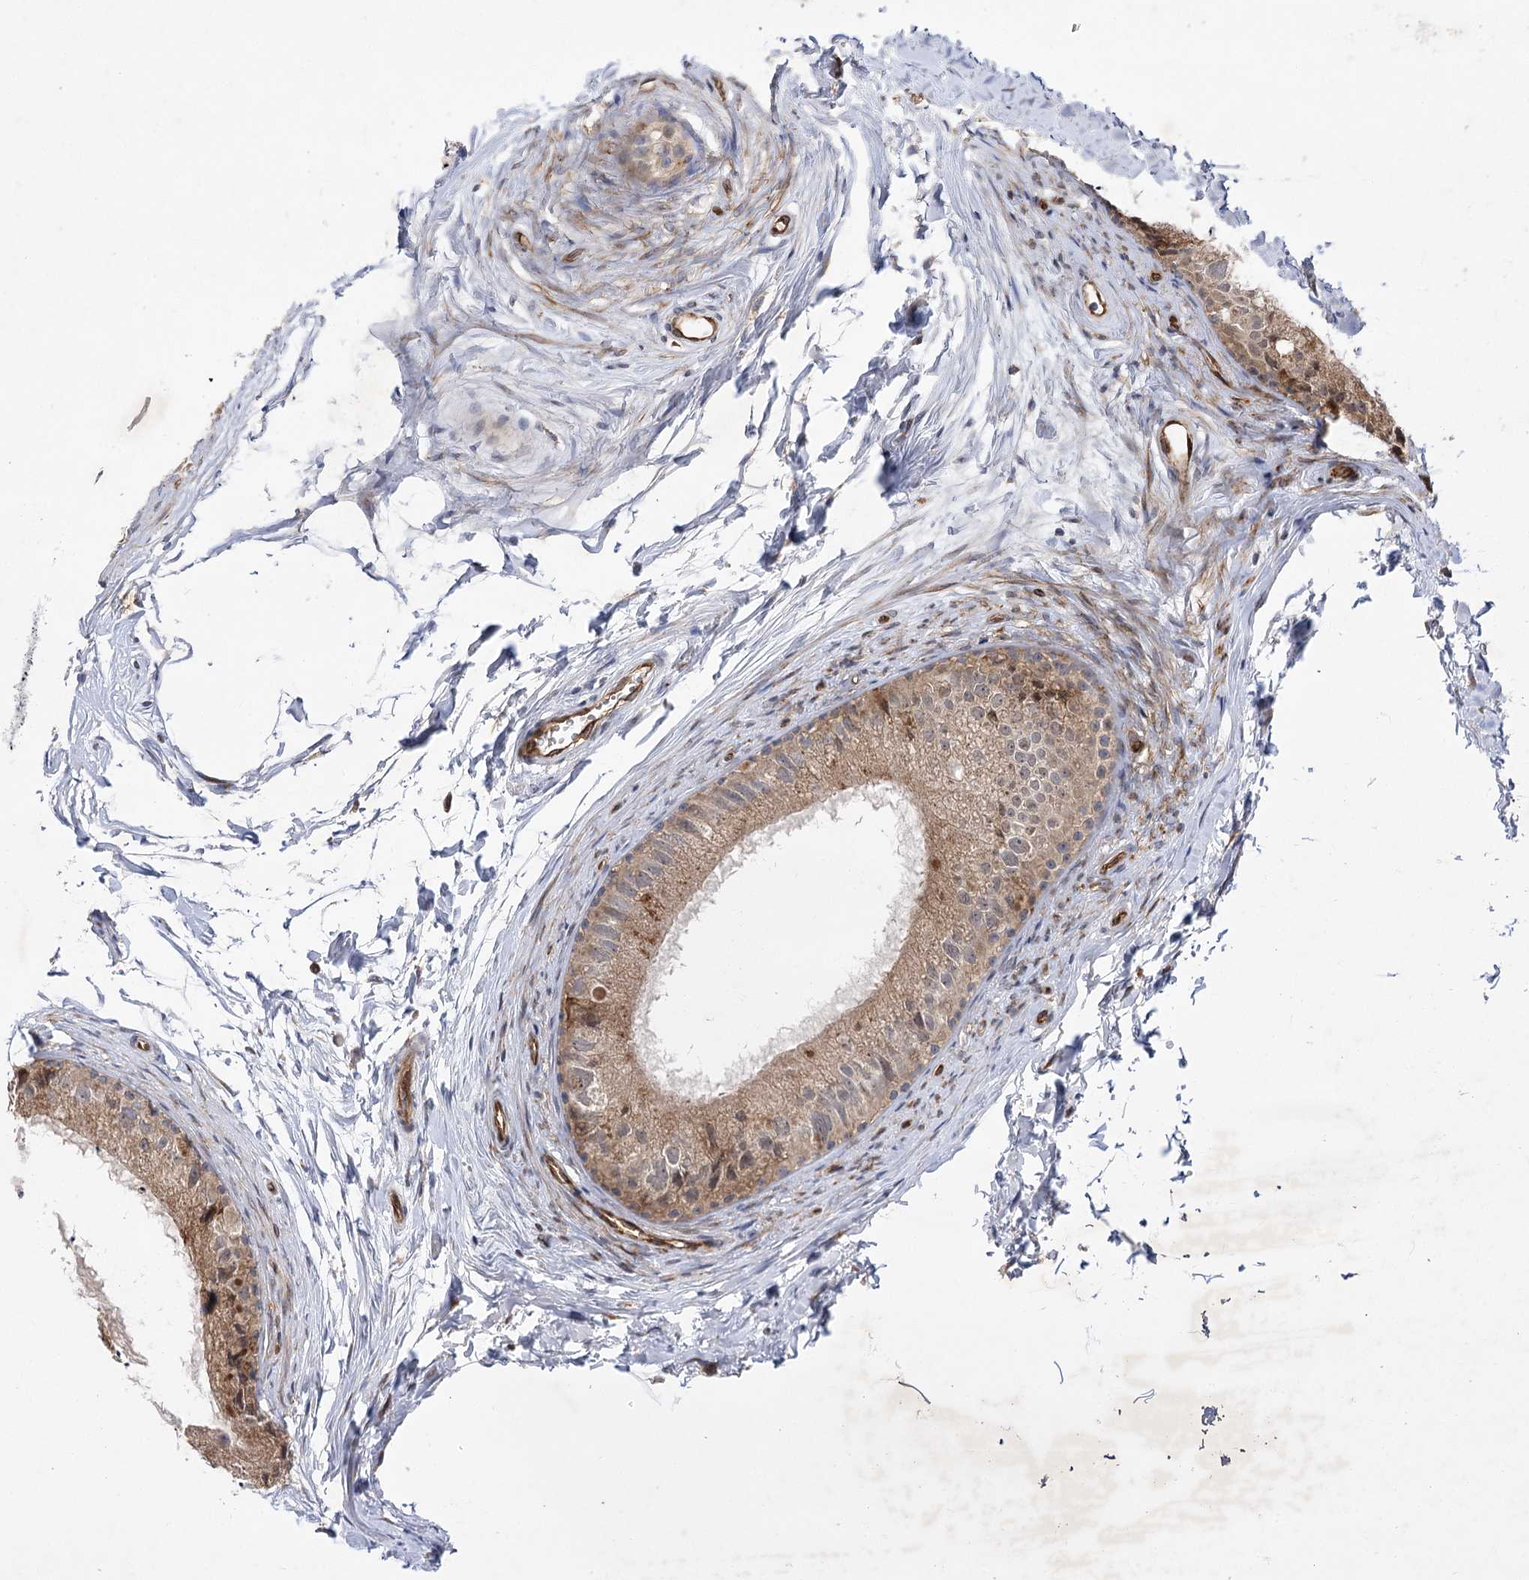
{"staining": {"intensity": "moderate", "quantity": ">75%", "location": "cytoplasmic/membranous"}, "tissue": "epididymis", "cell_type": "Glandular cells", "image_type": "normal", "snomed": [{"axis": "morphology", "description": "Normal tissue, NOS"}, {"axis": "topography", "description": "Epididymis"}], "caption": "This is an image of immunohistochemistry staining of benign epididymis, which shows moderate expression in the cytoplasmic/membranous of glandular cells.", "gene": "ARHGAP31", "patient": {"sex": "male", "age": 56}}